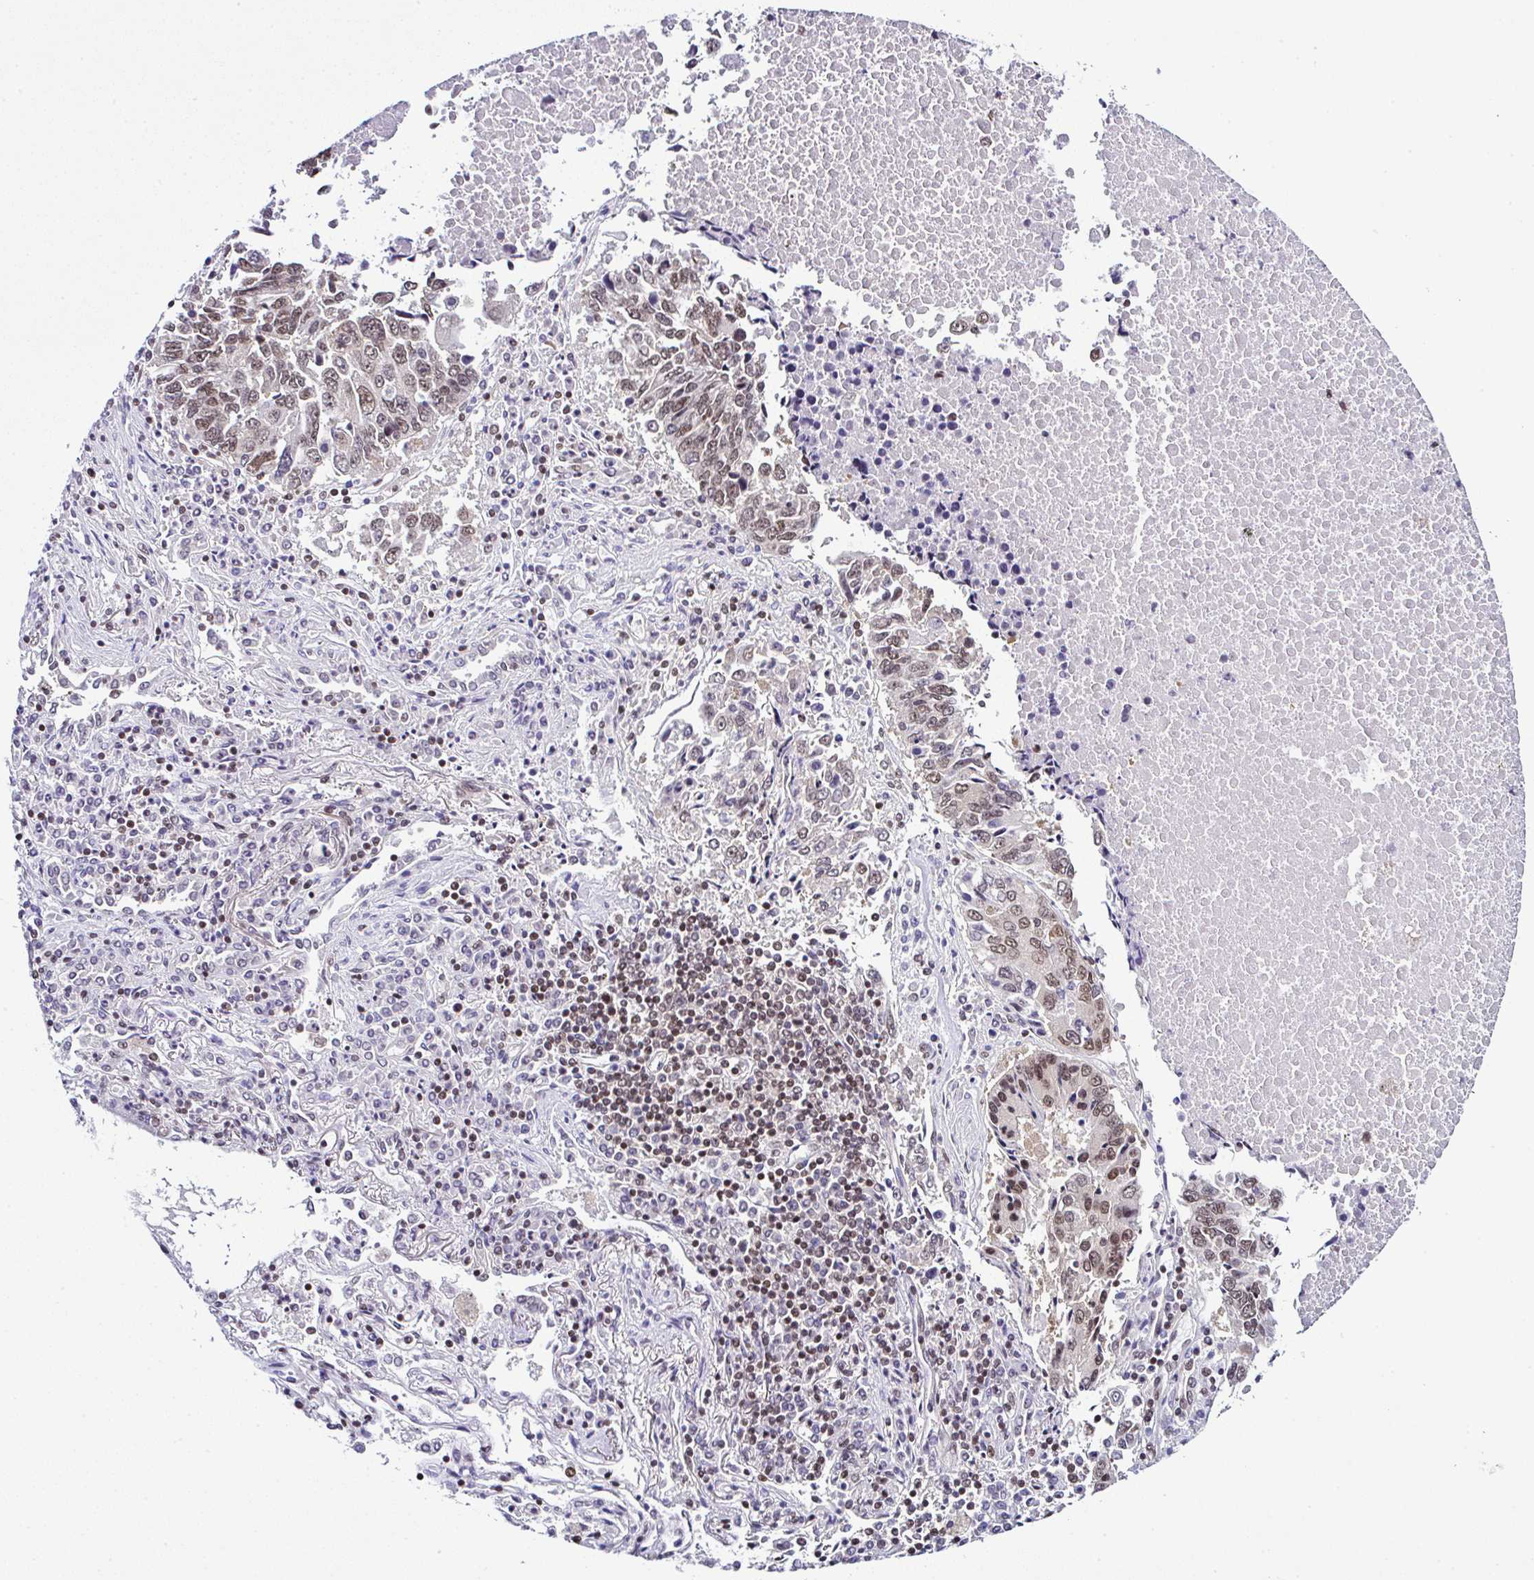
{"staining": {"intensity": "moderate", "quantity": ">75%", "location": "nuclear"}, "tissue": "lung cancer", "cell_type": "Tumor cells", "image_type": "cancer", "snomed": [{"axis": "morphology", "description": "Squamous cell carcinoma, NOS"}, {"axis": "topography", "description": "Lung"}], "caption": "Immunohistochemical staining of squamous cell carcinoma (lung) demonstrates moderate nuclear protein staining in about >75% of tumor cells.", "gene": "DR1", "patient": {"sex": "female", "age": 66}}